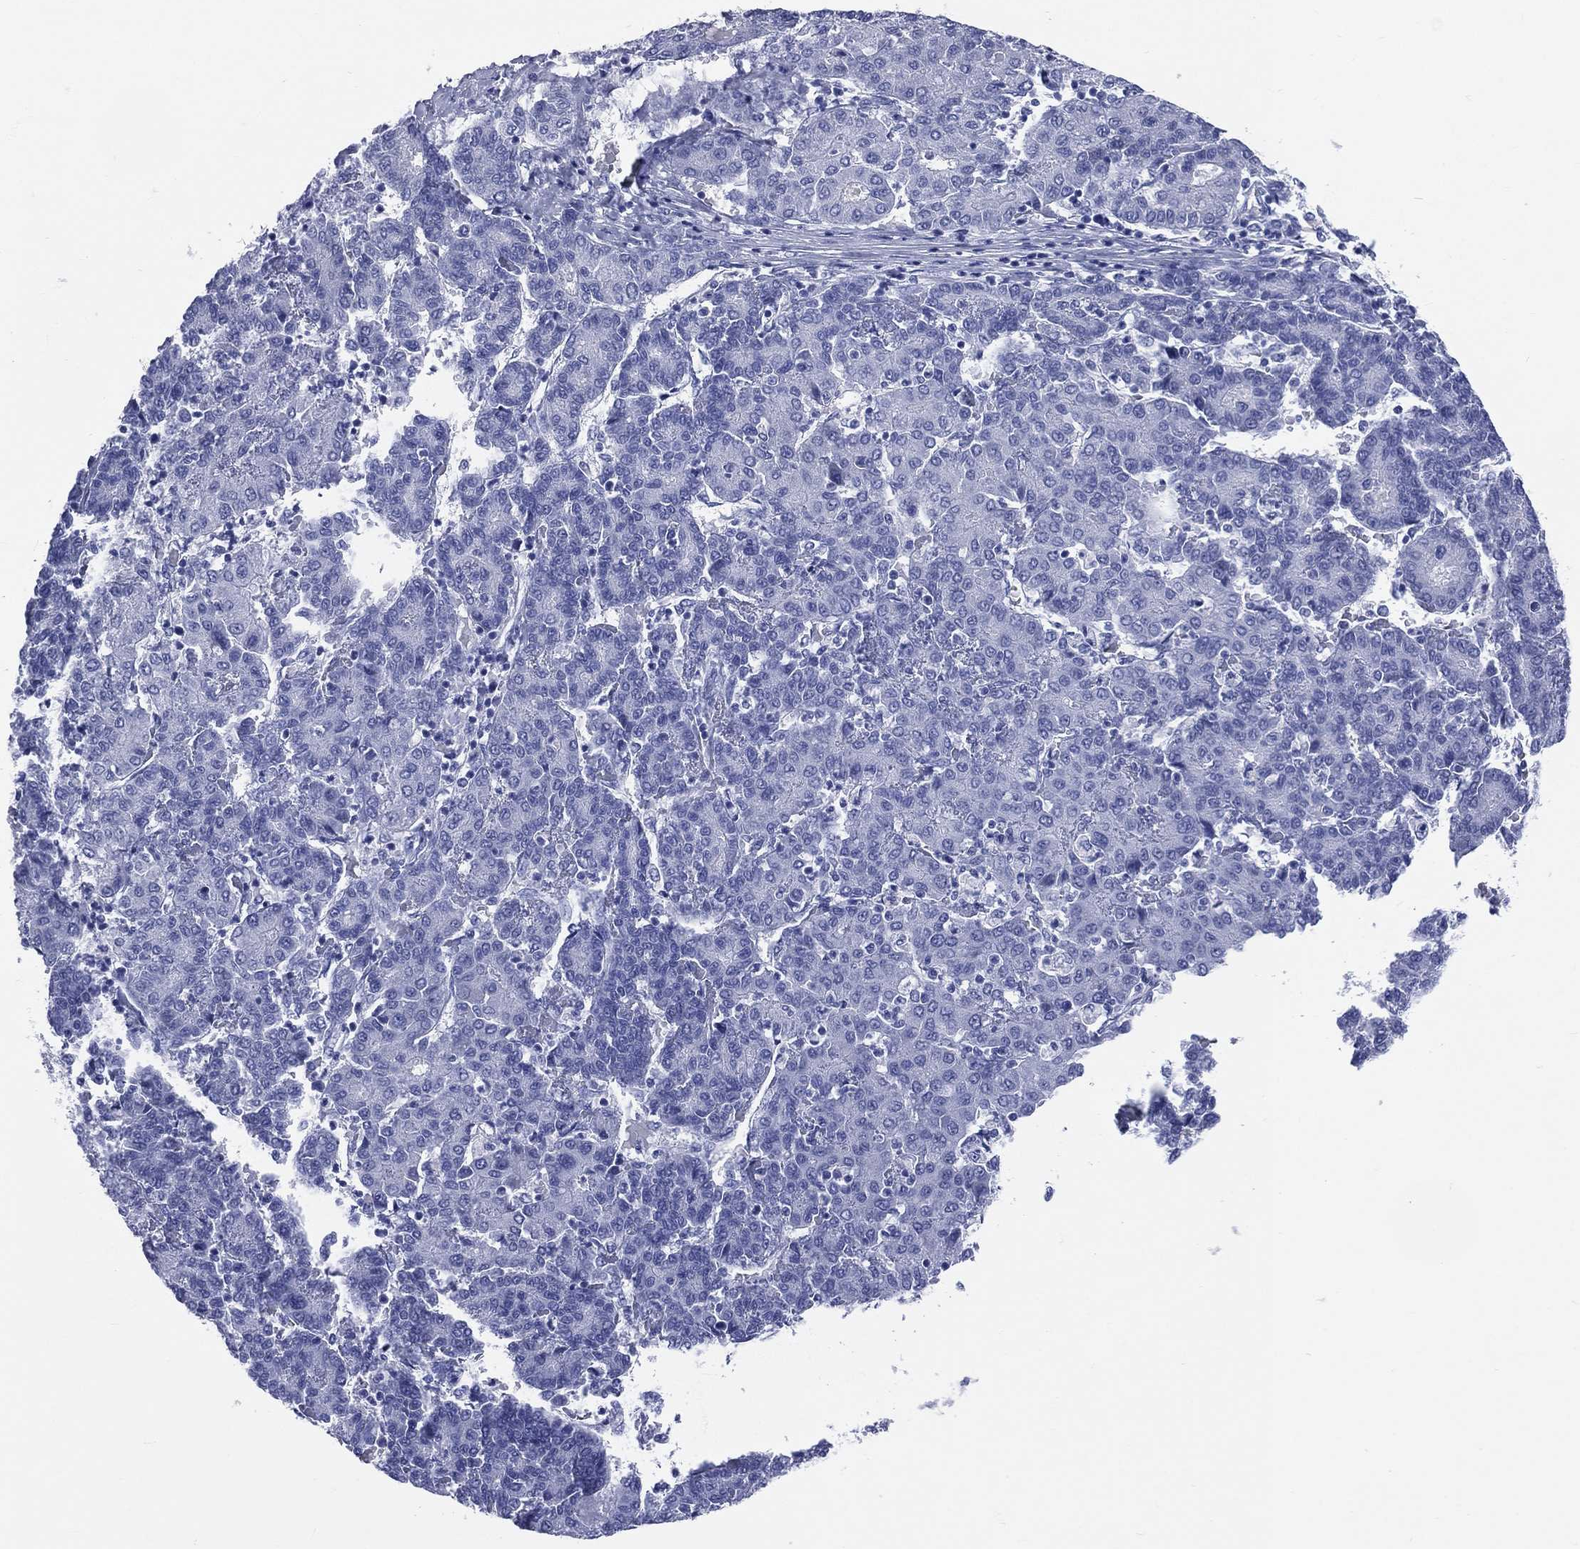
{"staining": {"intensity": "negative", "quantity": "none", "location": "none"}, "tissue": "liver cancer", "cell_type": "Tumor cells", "image_type": "cancer", "snomed": [{"axis": "morphology", "description": "Carcinoma, Hepatocellular, NOS"}, {"axis": "topography", "description": "Liver"}], "caption": "Histopathology image shows no protein expression in tumor cells of liver hepatocellular carcinoma tissue.", "gene": "CYLC1", "patient": {"sex": "male", "age": 65}}